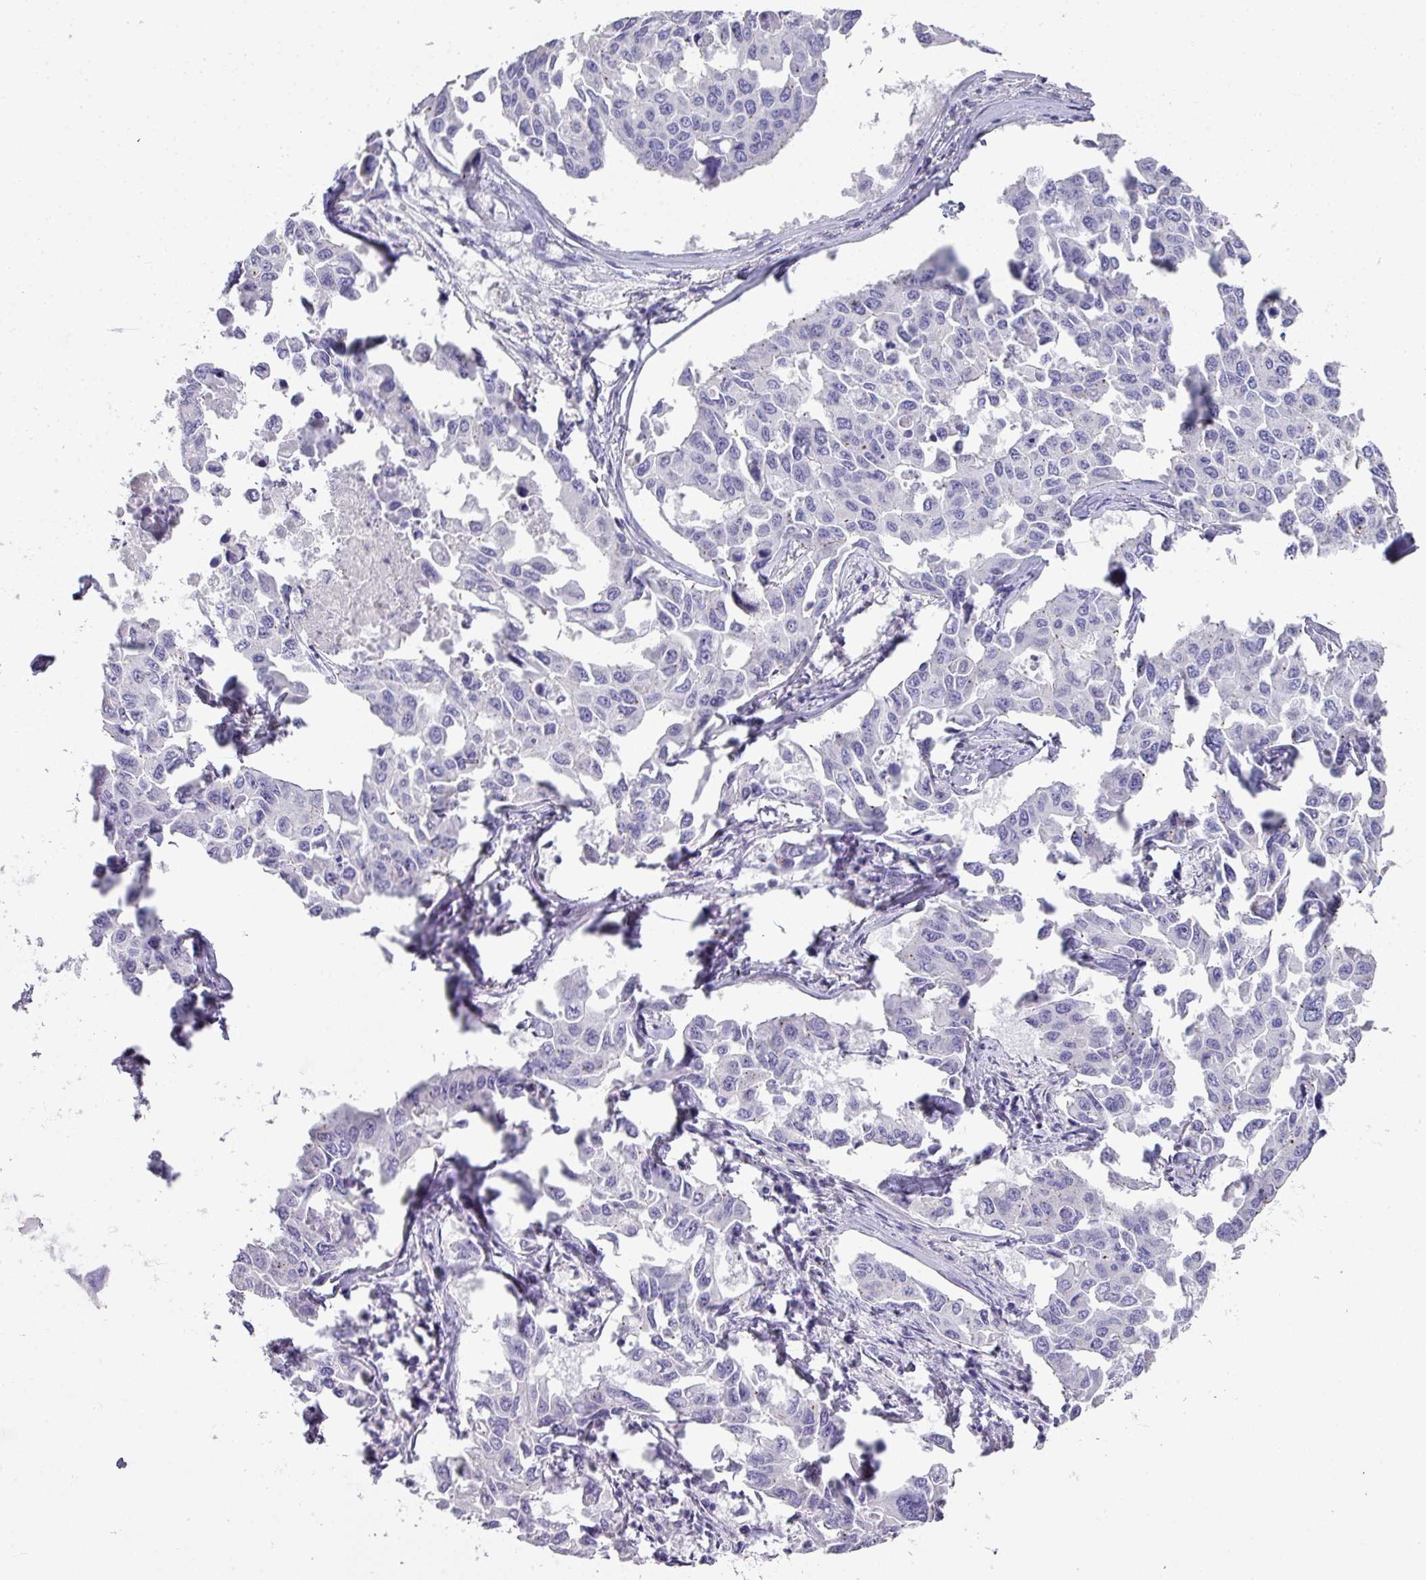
{"staining": {"intensity": "negative", "quantity": "none", "location": "none"}, "tissue": "lung cancer", "cell_type": "Tumor cells", "image_type": "cancer", "snomed": [{"axis": "morphology", "description": "Adenocarcinoma, NOS"}, {"axis": "topography", "description": "Lung"}], "caption": "Tumor cells show no significant positivity in lung cancer. The staining is performed using DAB (3,3'-diaminobenzidine) brown chromogen with nuclei counter-stained in using hematoxylin.", "gene": "GLI4", "patient": {"sex": "male", "age": 64}}